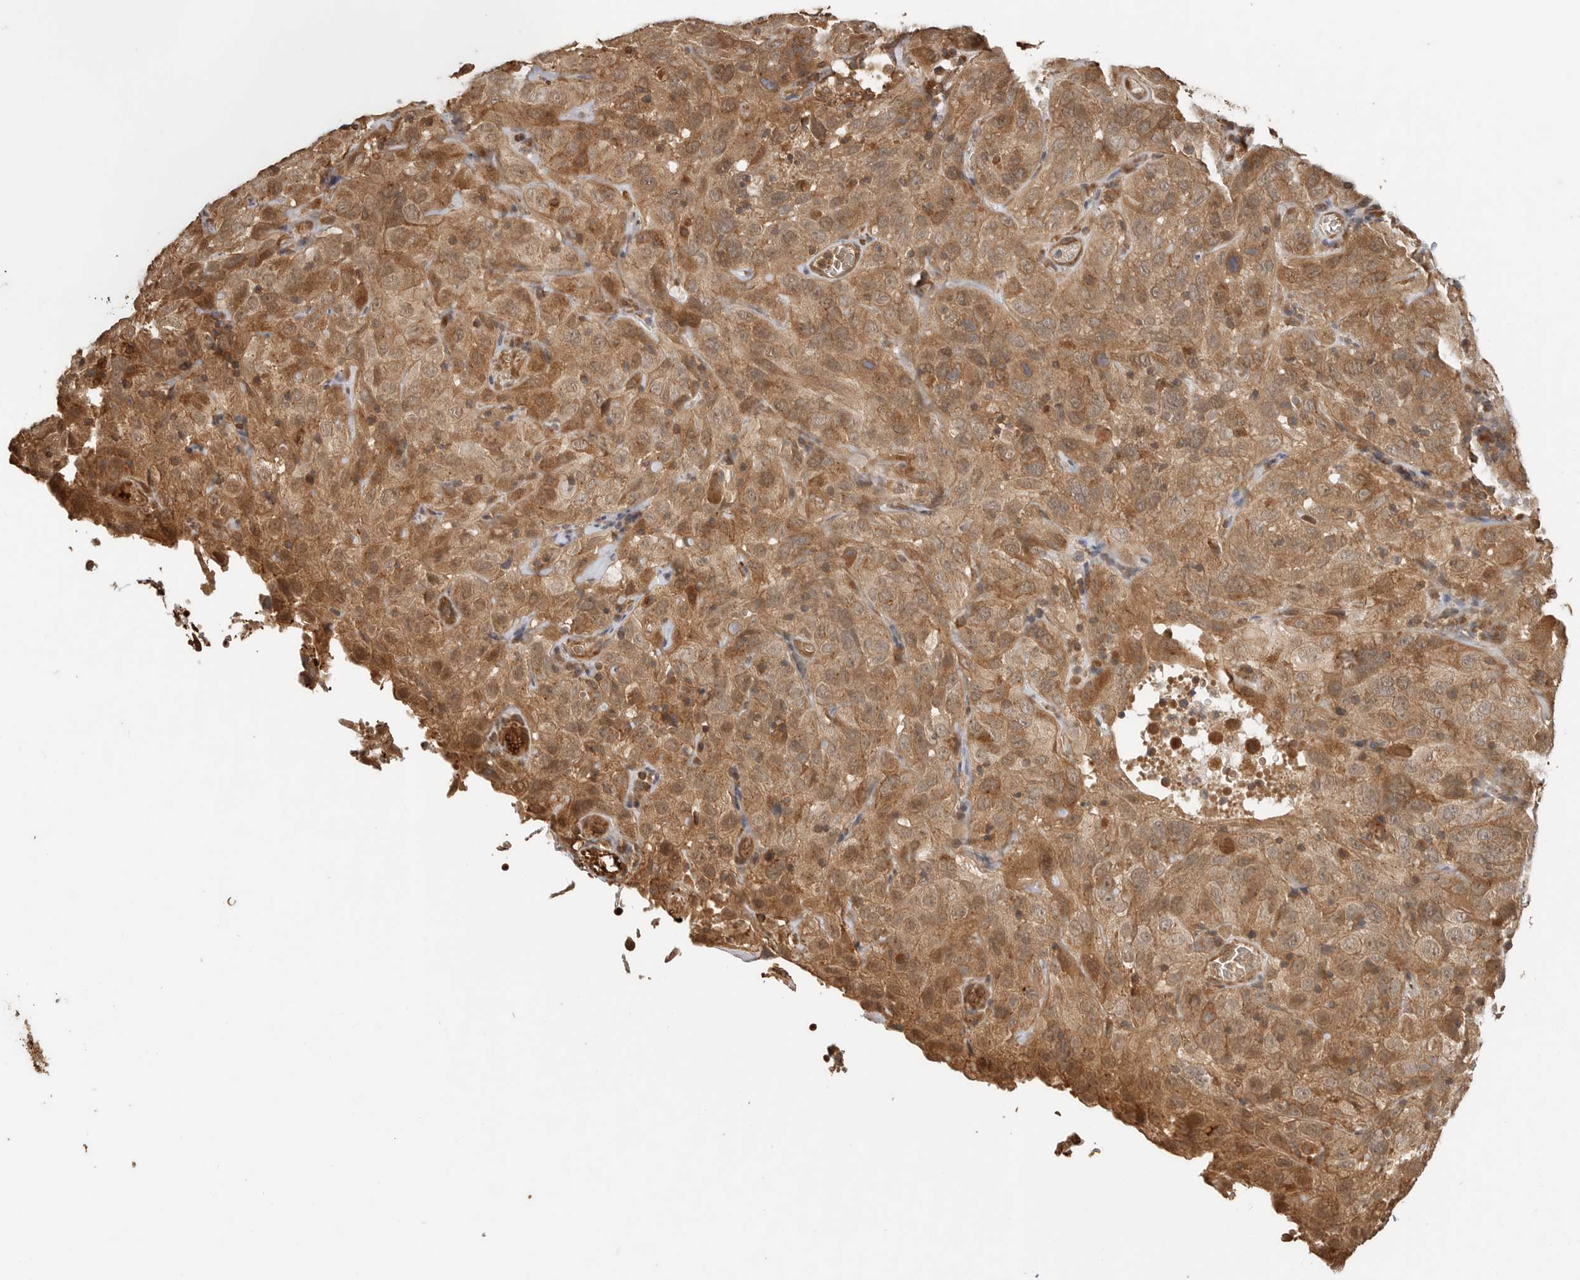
{"staining": {"intensity": "moderate", "quantity": ">75%", "location": "cytoplasmic/membranous"}, "tissue": "cervical cancer", "cell_type": "Tumor cells", "image_type": "cancer", "snomed": [{"axis": "morphology", "description": "Squamous cell carcinoma, NOS"}, {"axis": "topography", "description": "Cervix"}], "caption": "Moderate cytoplasmic/membranous protein staining is appreciated in approximately >75% of tumor cells in squamous cell carcinoma (cervical).", "gene": "OTUD6B", "patient": {"sex": "female", "age": 32}}